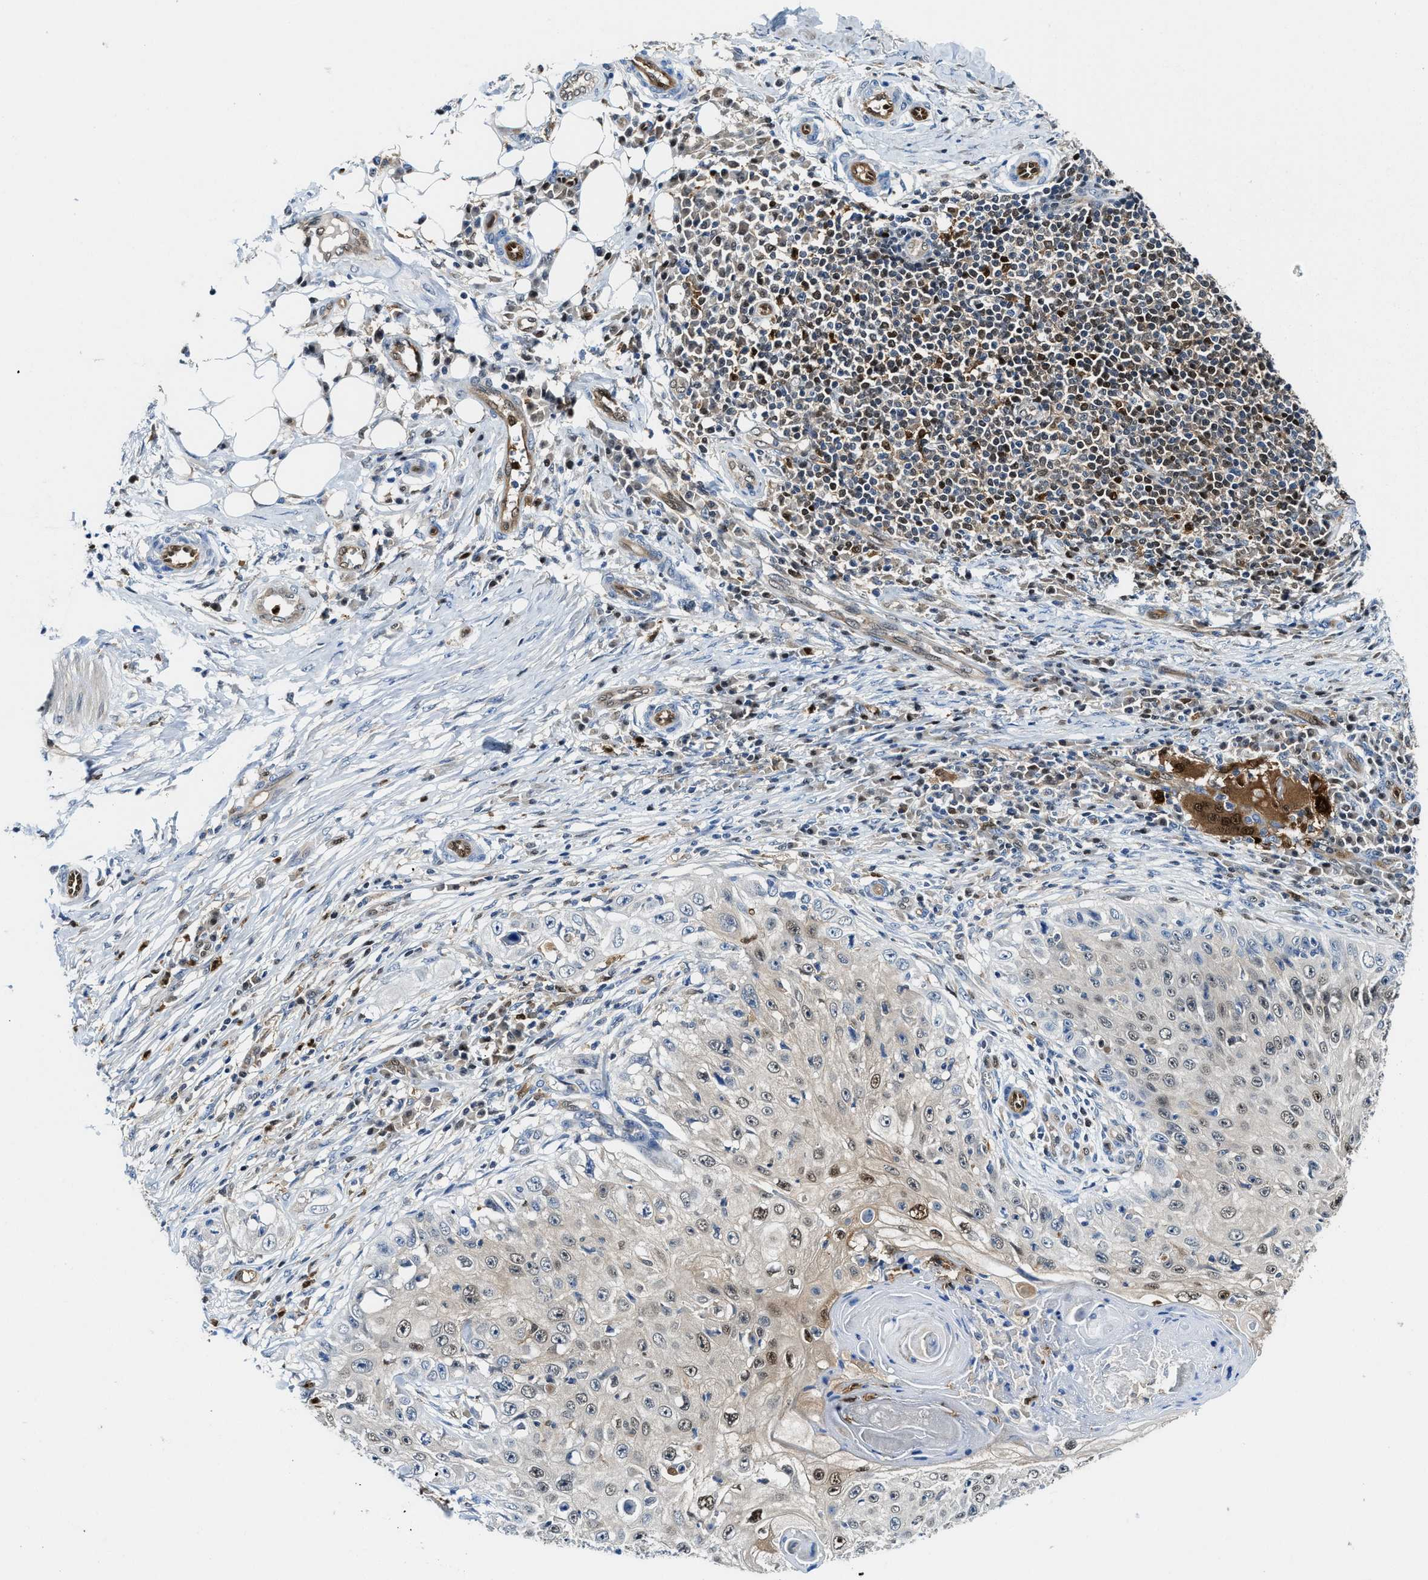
{"staining": {"intensity": "moderate", "quantity": "25%-75%", "location": "nuclear"}, "tissue": "skin cancer", "cell_type": "Tumor cells", "image_type": "cancer", "snomed": [{"axis": "morphology", "description": "Squamous cell carcinoma, NOS"}, {"axis": "topography", "description": "Skin"}], "caption": "A medium amount of moderate nuclear staining is identified in about 25%-75% of tumor cells in squamous cell carcinoma (skin) tissue.", "gene": "LTA4H", "patient": {"sex": "male", "age": 86}}